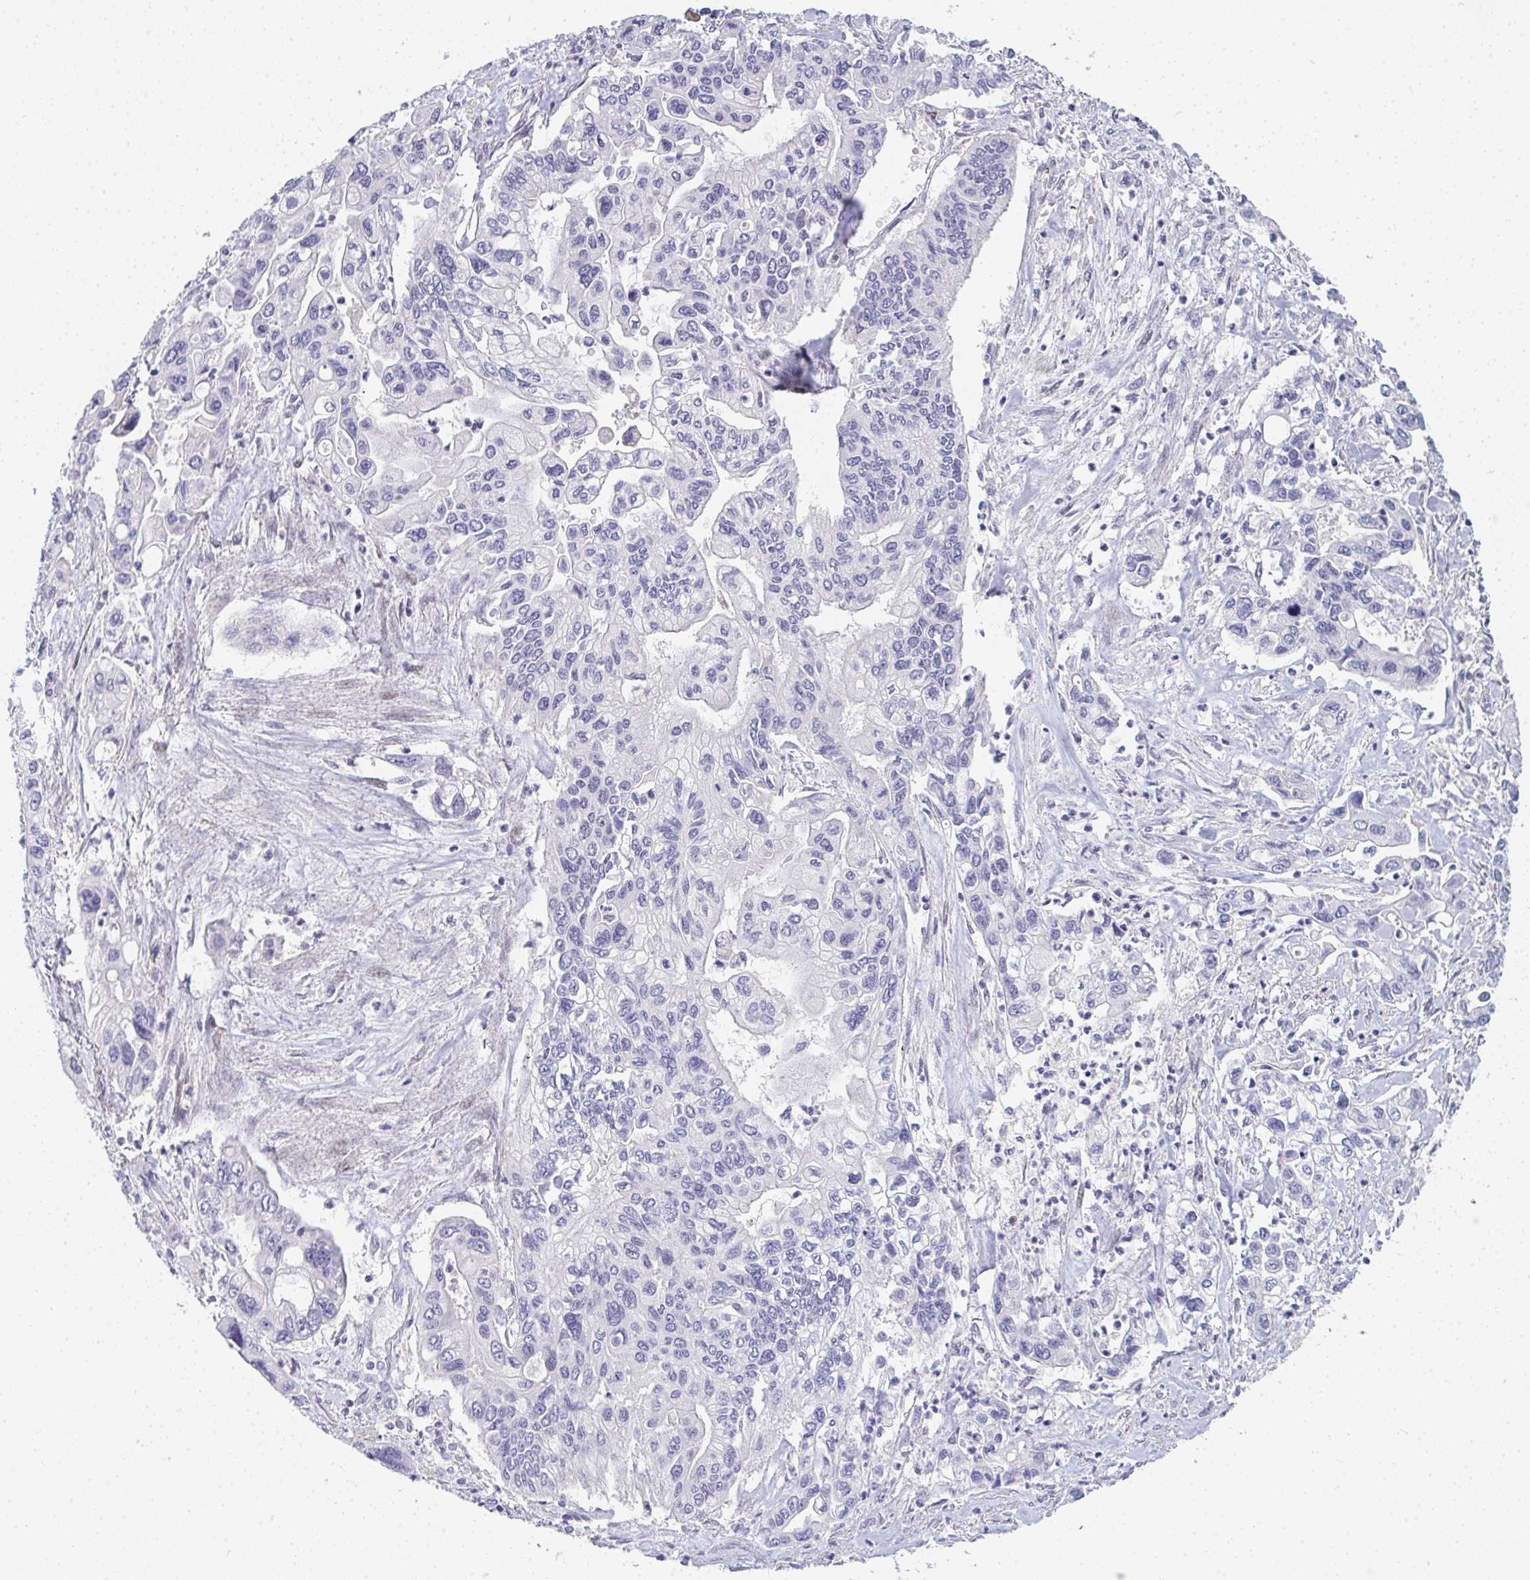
{"staining": {"intensity": "negative", "quantity": "none", "location": "none"}, "tissue": "pancreatic cancer", "cell_type": "Tumor cells", "image_type": "cancer", "snomed": [{"axis": "morphology", "description": "Adenocarcinoma, NOS"}, {"axis": "topography", "description": "Pancreas"}], "caption": "Tumor cells are negative for protein expression in human adenocarcinoma (pancreatic).", "gene": "ZIC3", "patient": {"sex": "male", "age": 62}}